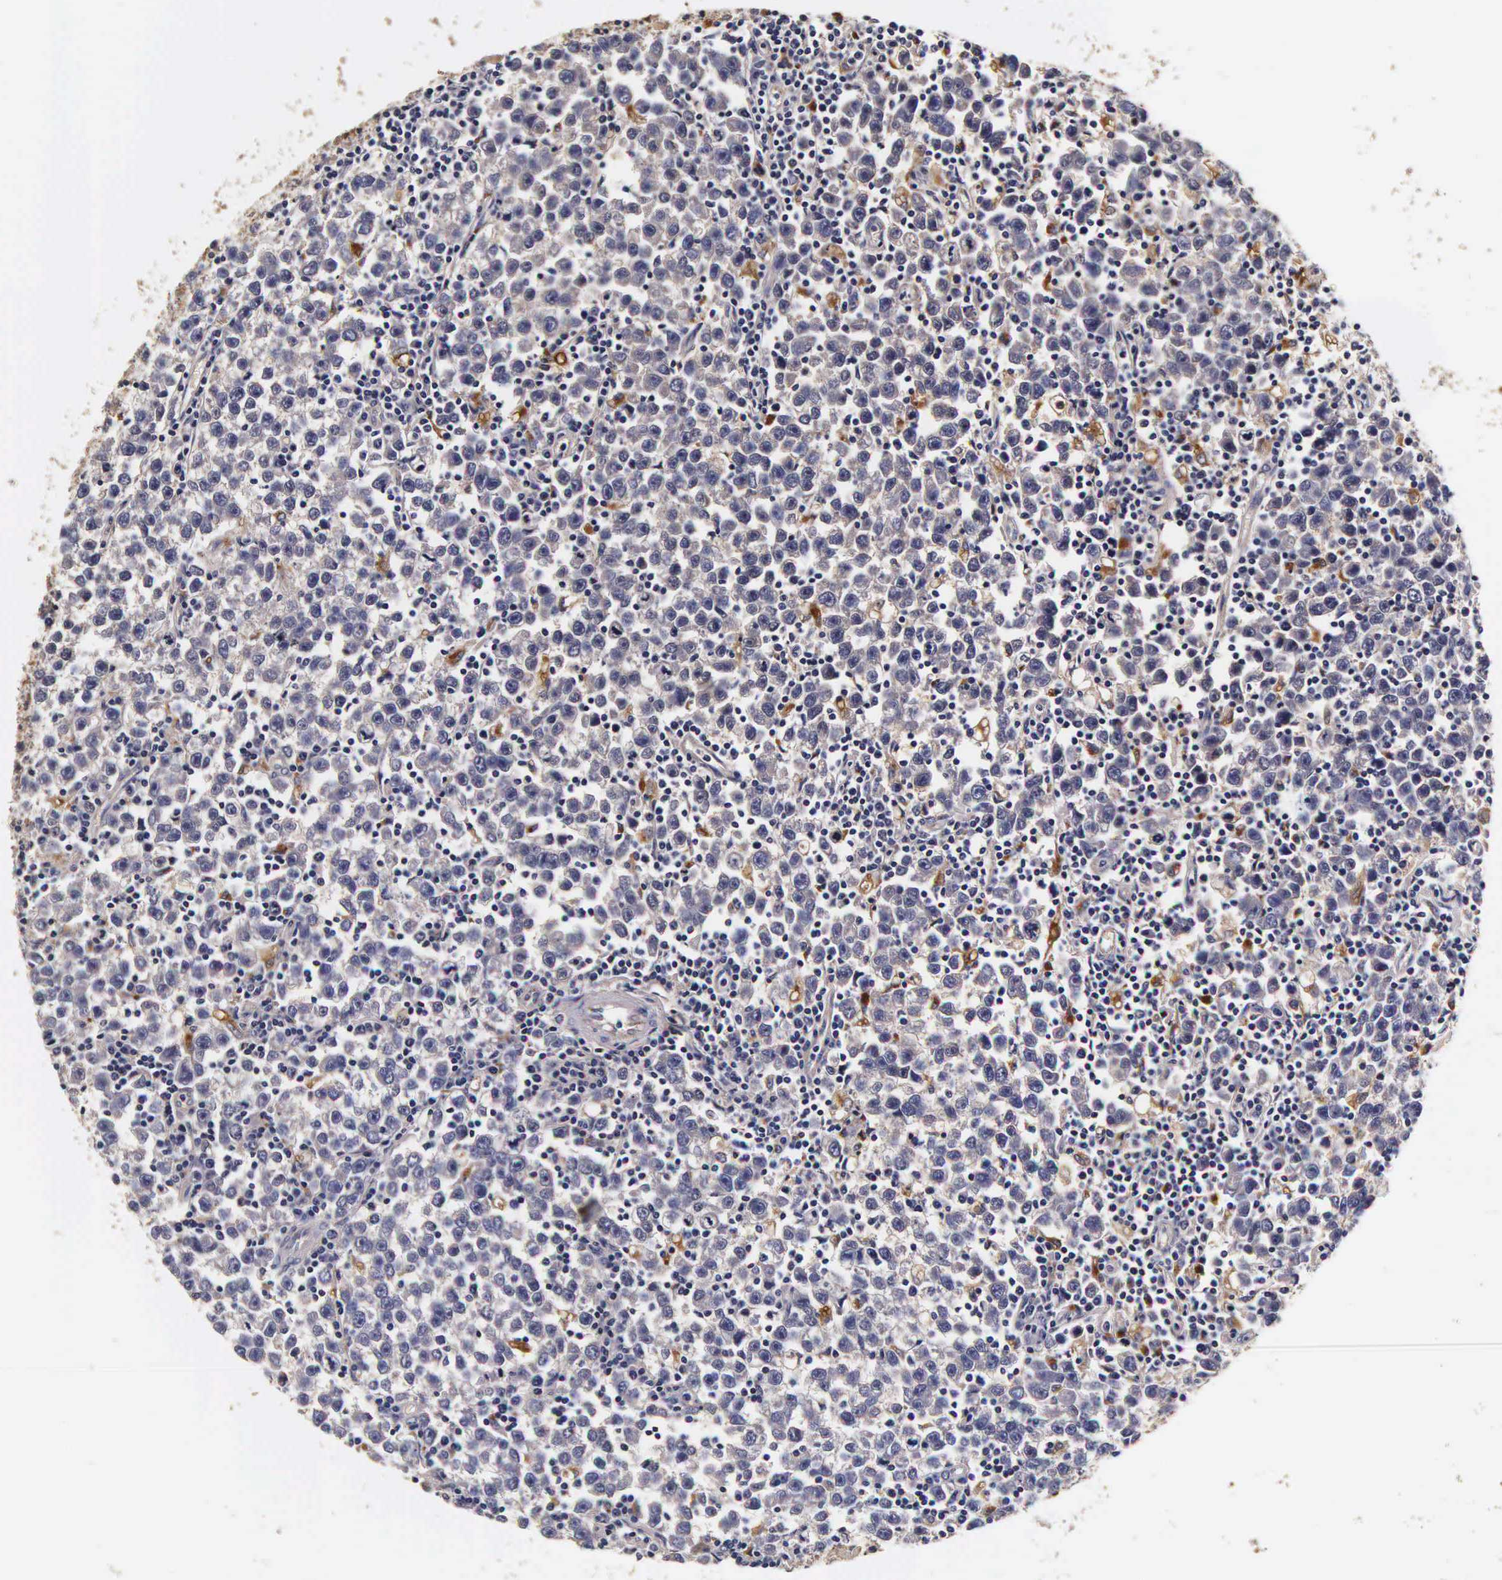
{"staining": {"intensity": "weak", "quantity": "<25%", "location": "cytoplasmic/membranous"}, "tissue": "testis cancer", "cell_type": "Tumor cells", "image_type": "cancer", "snomed": [{"axis": "morphology", "description": "Seminoma, NOS"}, {"axis": "topography", "description": "Testis"}], "caption": "Testis cancer was stained to show a protein in brown. There is no significant expression in tumor cells. Brightfield microscopy of immunohistochemistry (IHC) stained with DAB (3,3'-diaminobenzidine) (brown) and hematoxylin (blue), captured at high magnification.", "gene": "CTSB", "patient": {"sex": "male", "age": 43}}